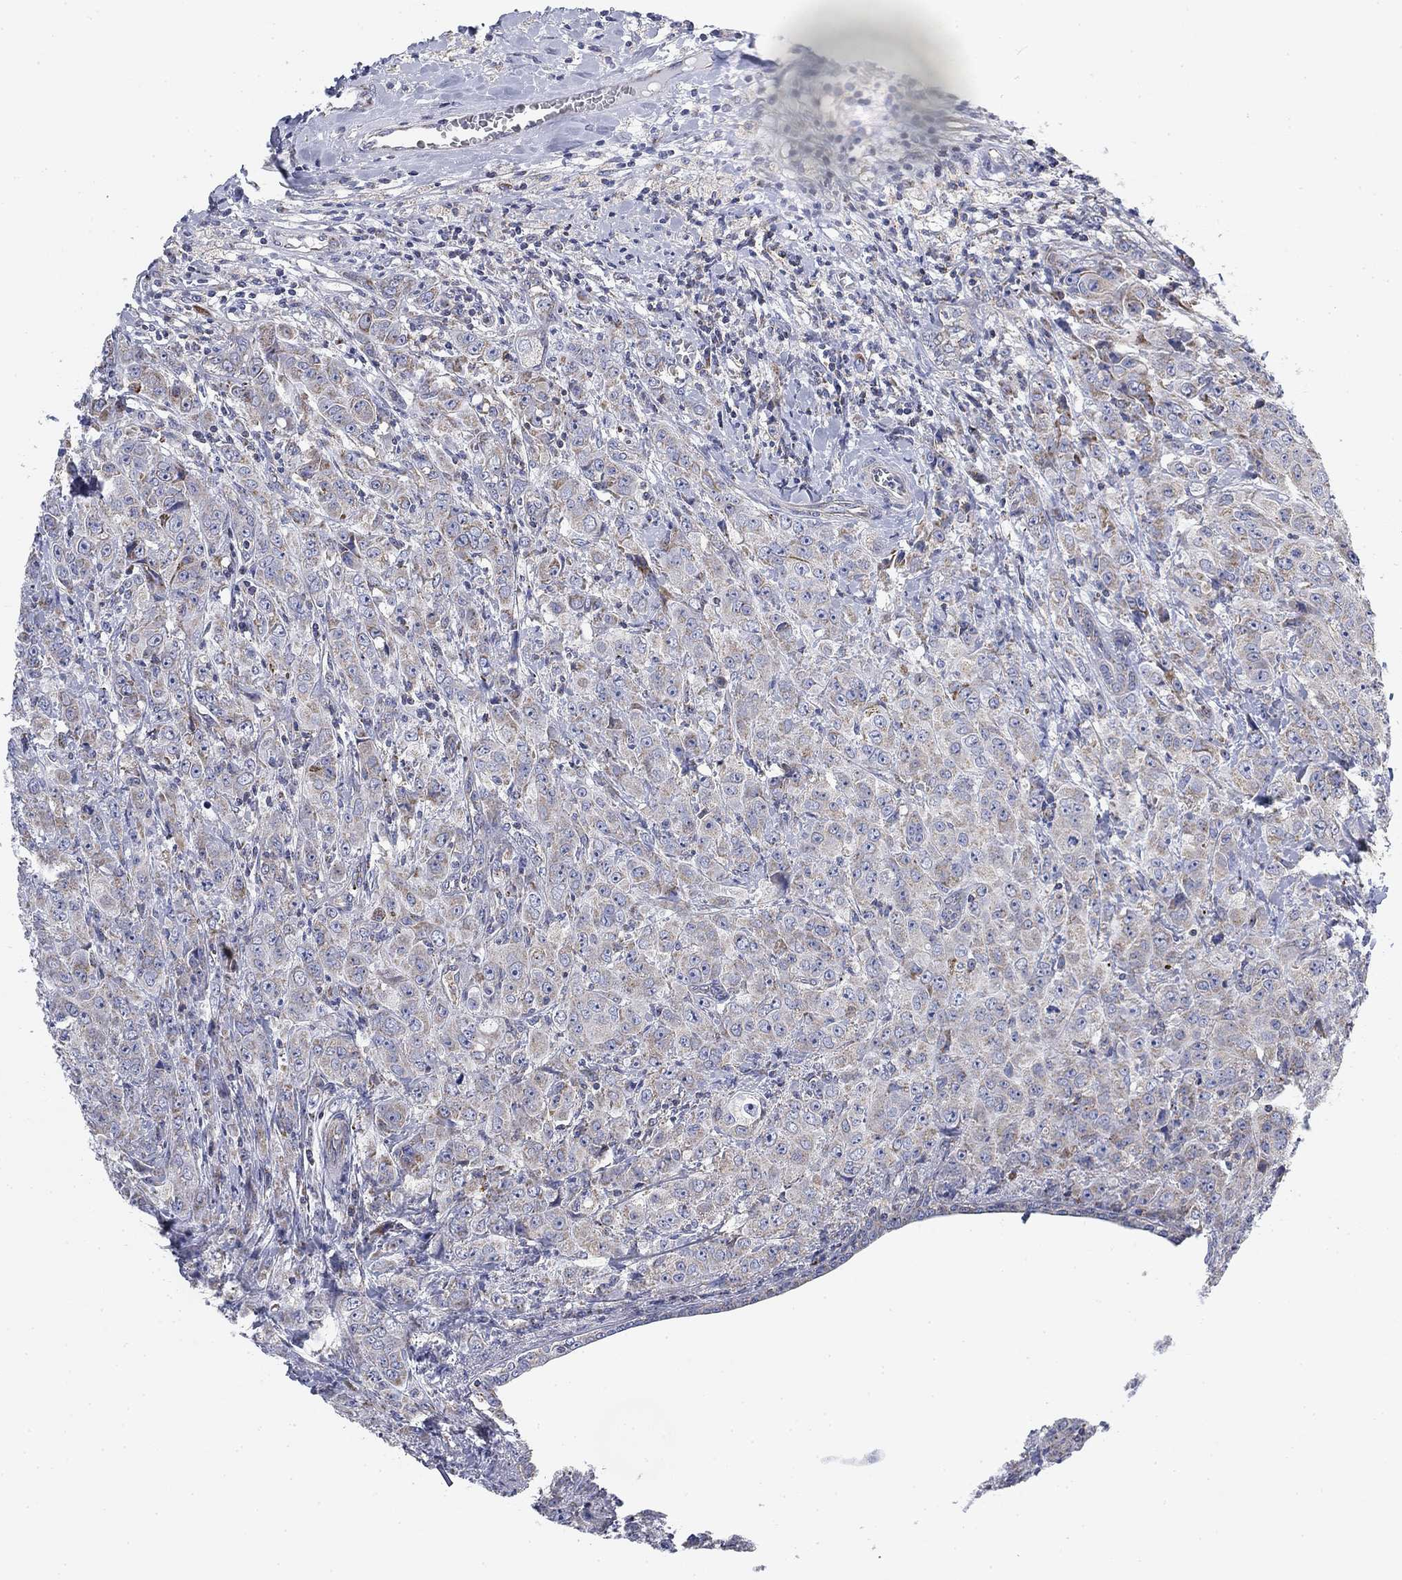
{"staining": {"intensity": "weak", "quantity": "25%-75%", "location": "cytoplasmic/membranous"}, "tissue": "breast cancer", "cell_type": "Tumor cells", "image_type": "cancer", "snomed": [{"axis": "morphology", "description": "Duct carcinoma"}, {"axis": "topography", "description": "Breast"}], "caption": "The immunohistochemical stain shows weak cytoplasmic/membranous expression in tumor cells of breast cancer (infiltrating ductal carcinoma) tissue.", "gene": "NACAD", "patient": {"sex": "female", "age": 43}}